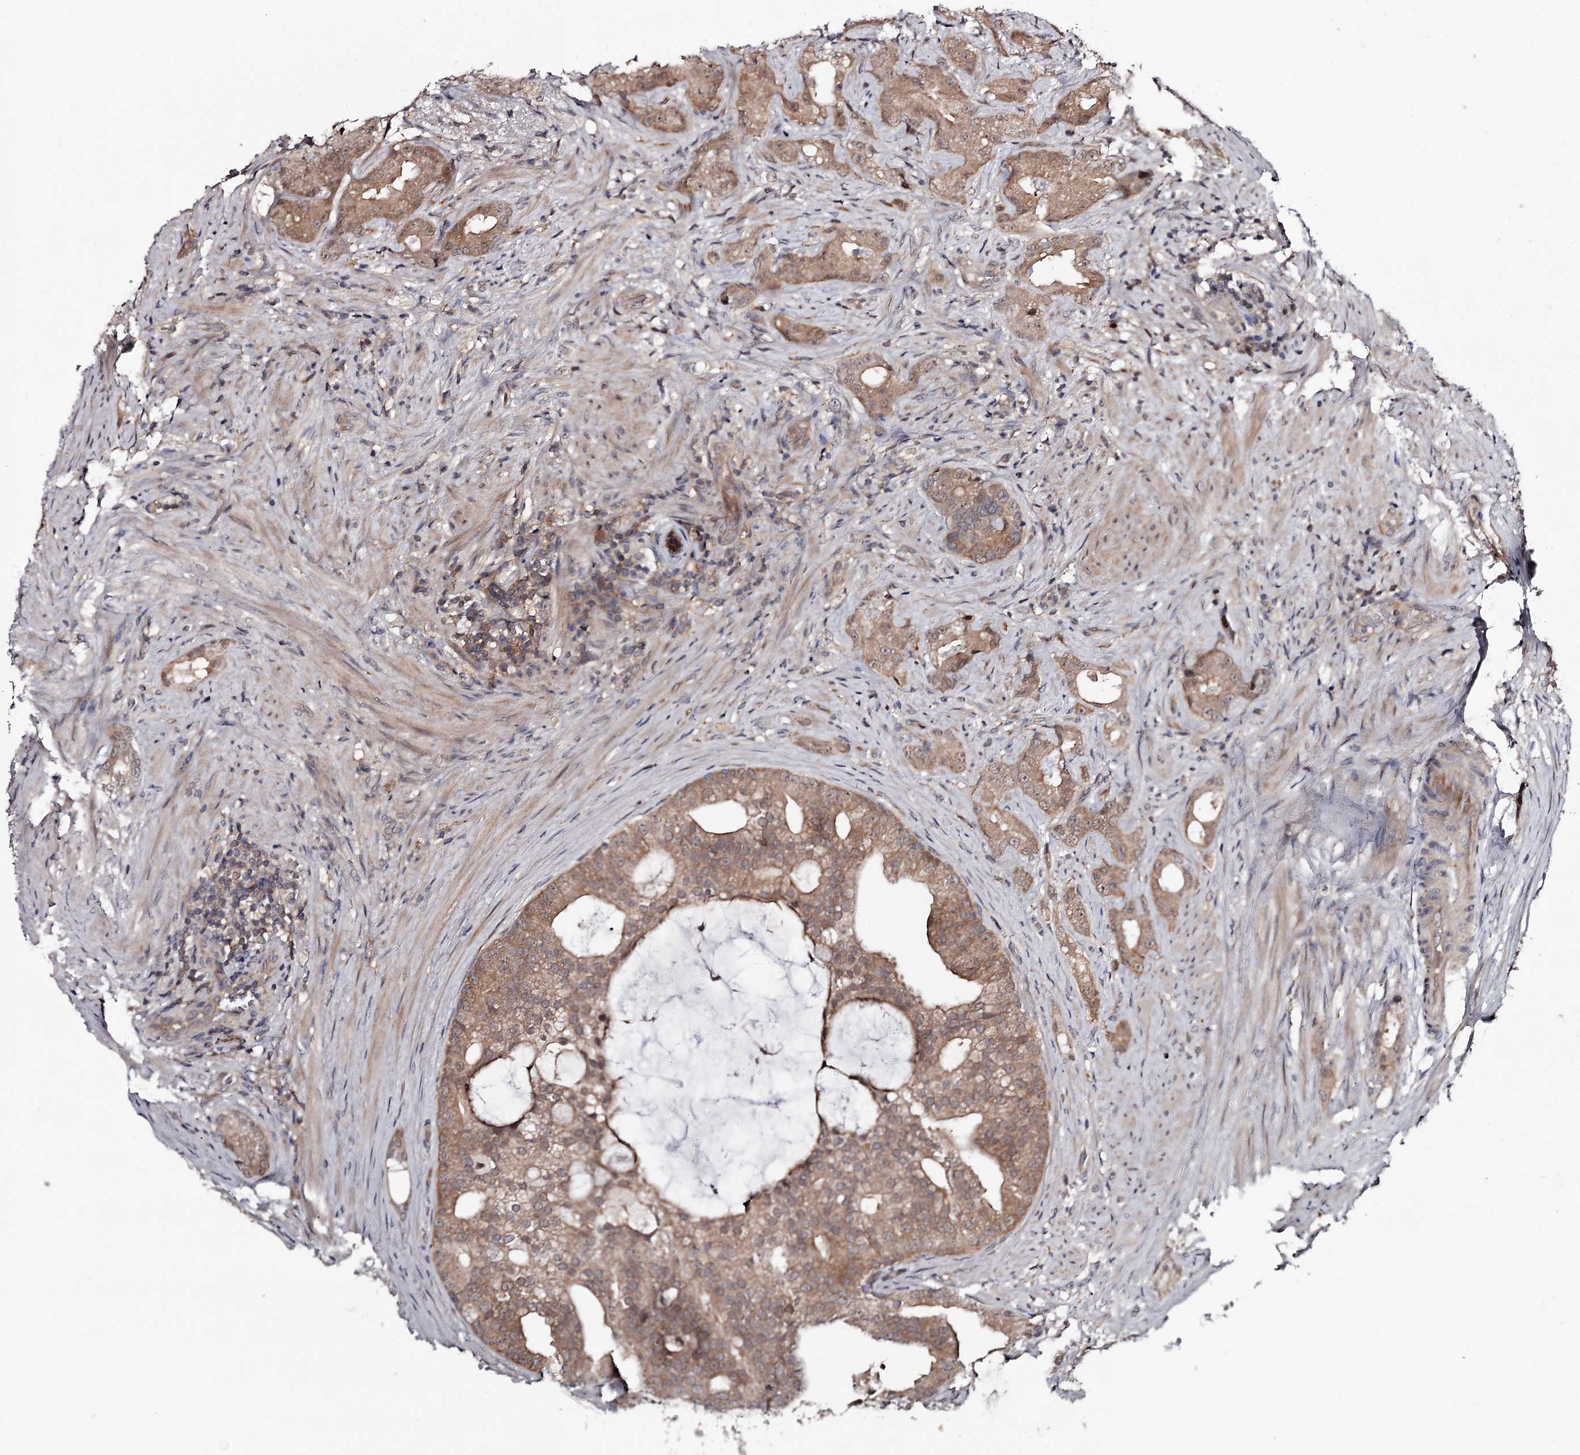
{"staining": {"intensity": "moderate", "quantity": ">75%", "location": "cytoplasmic/membranous"}, "tissue": "prostate cancer", "cell_type": "Tumor cells", "image_type": "cancer", "snomed": [{"axis": "morphology", "description": "Adenocarcinoma, Low grade"}, {"axis": "topography", "description": "Prostate"}], "caption": "Moderate cytoplasmic/membranous protein staining is appreciated in about >75% of tumor cells in adenocarcinoma (low-grade) (prostate). Nuclei are stained in blue.", "gene": "GTSF1", "patient": {"sex": "male", "age": 71}}